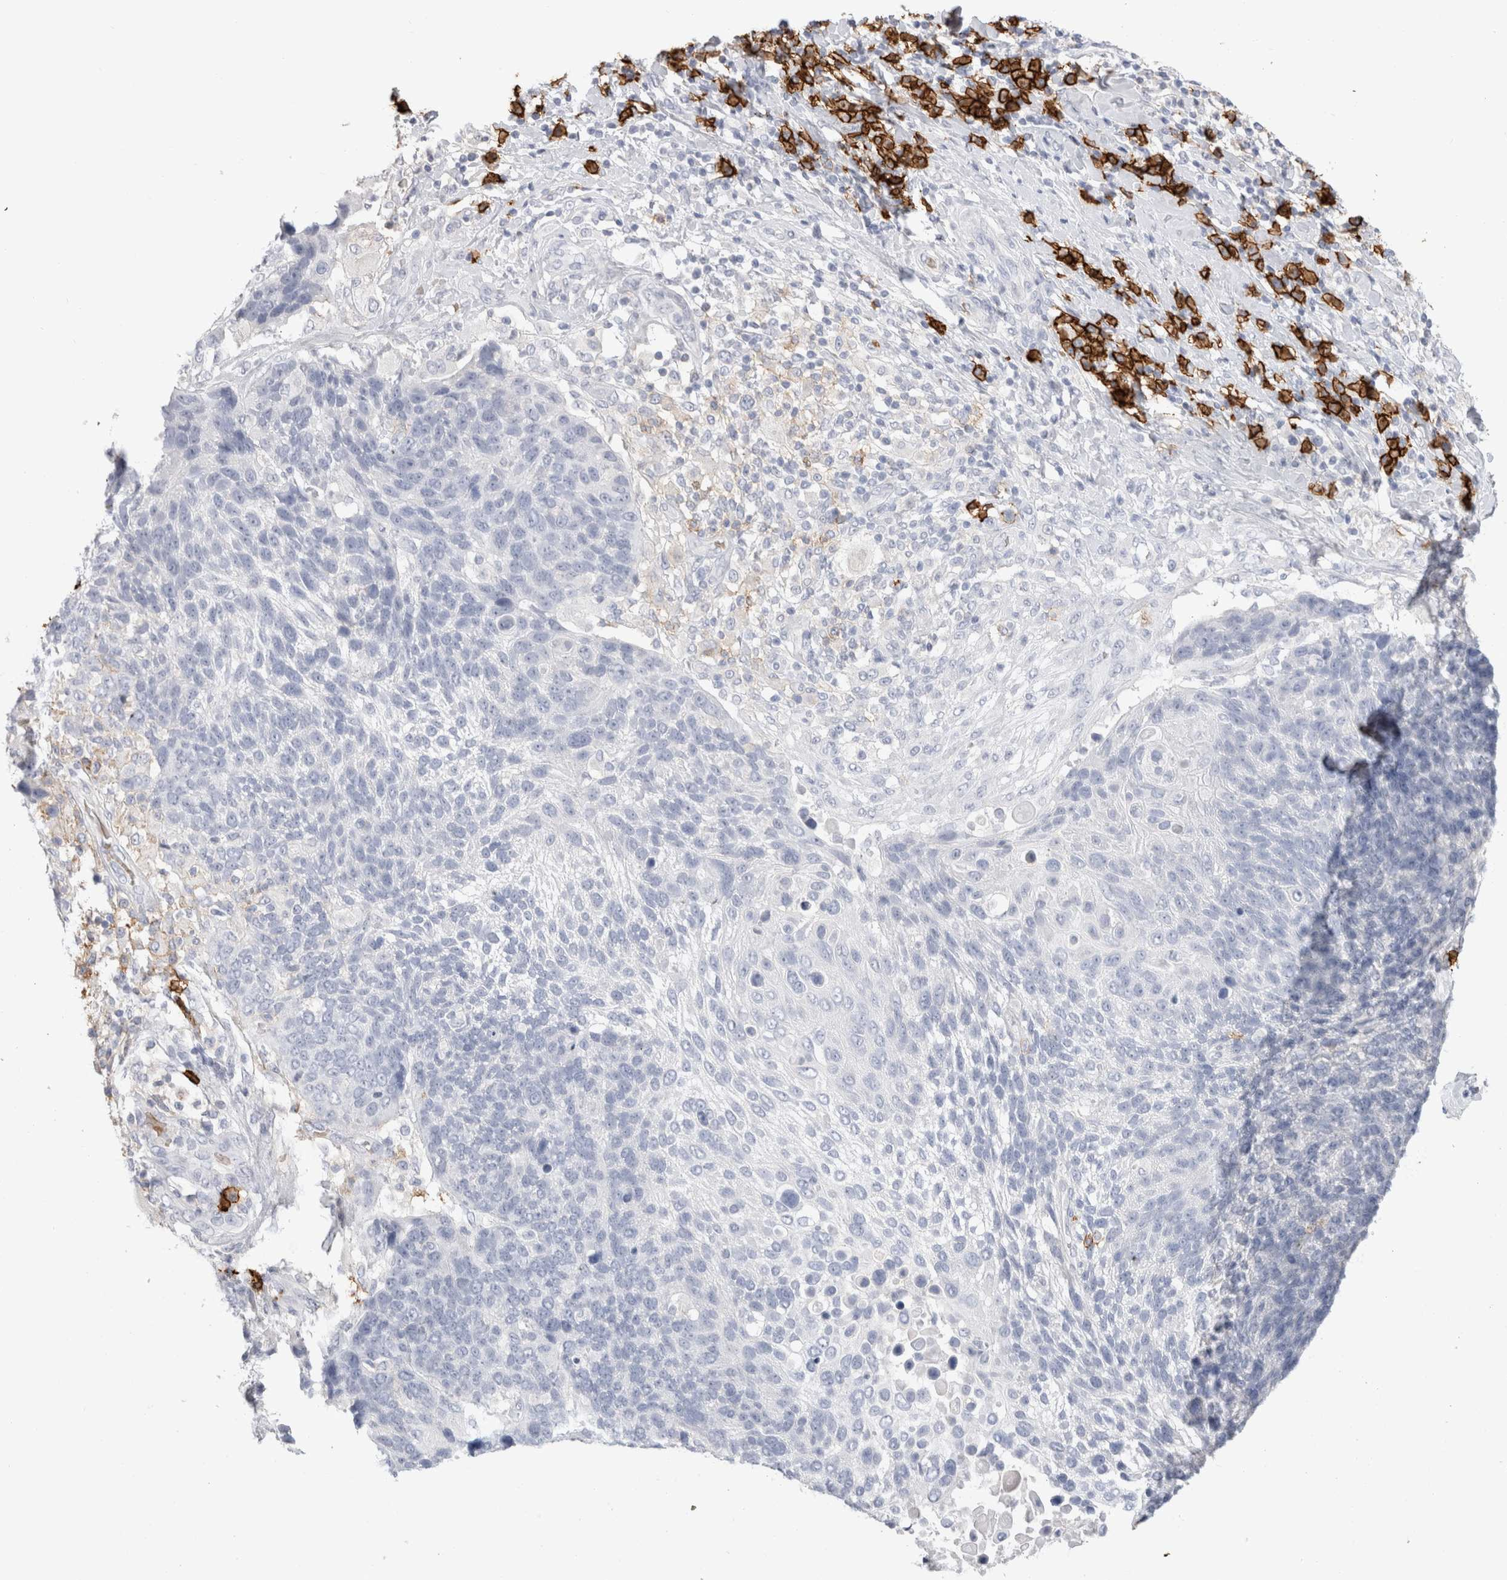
{"staining": {"intensity": "negative", "quantity": "none", "location": "none"}, "tissue": "lung cancer", "cell_type": "Tumor cells", "image_type": "cancer", "snomed": [{"axis": "morphology", "description": "Squamous cell carcinoma, NOS"}, {"axis": "topography", "description": "Lung"}], "caption": "Tumor cells are negative for protein expression in human lung squamous cell carcinoma.", "gene": "CD38", "patient": {"sex": "male", "age": 66}}